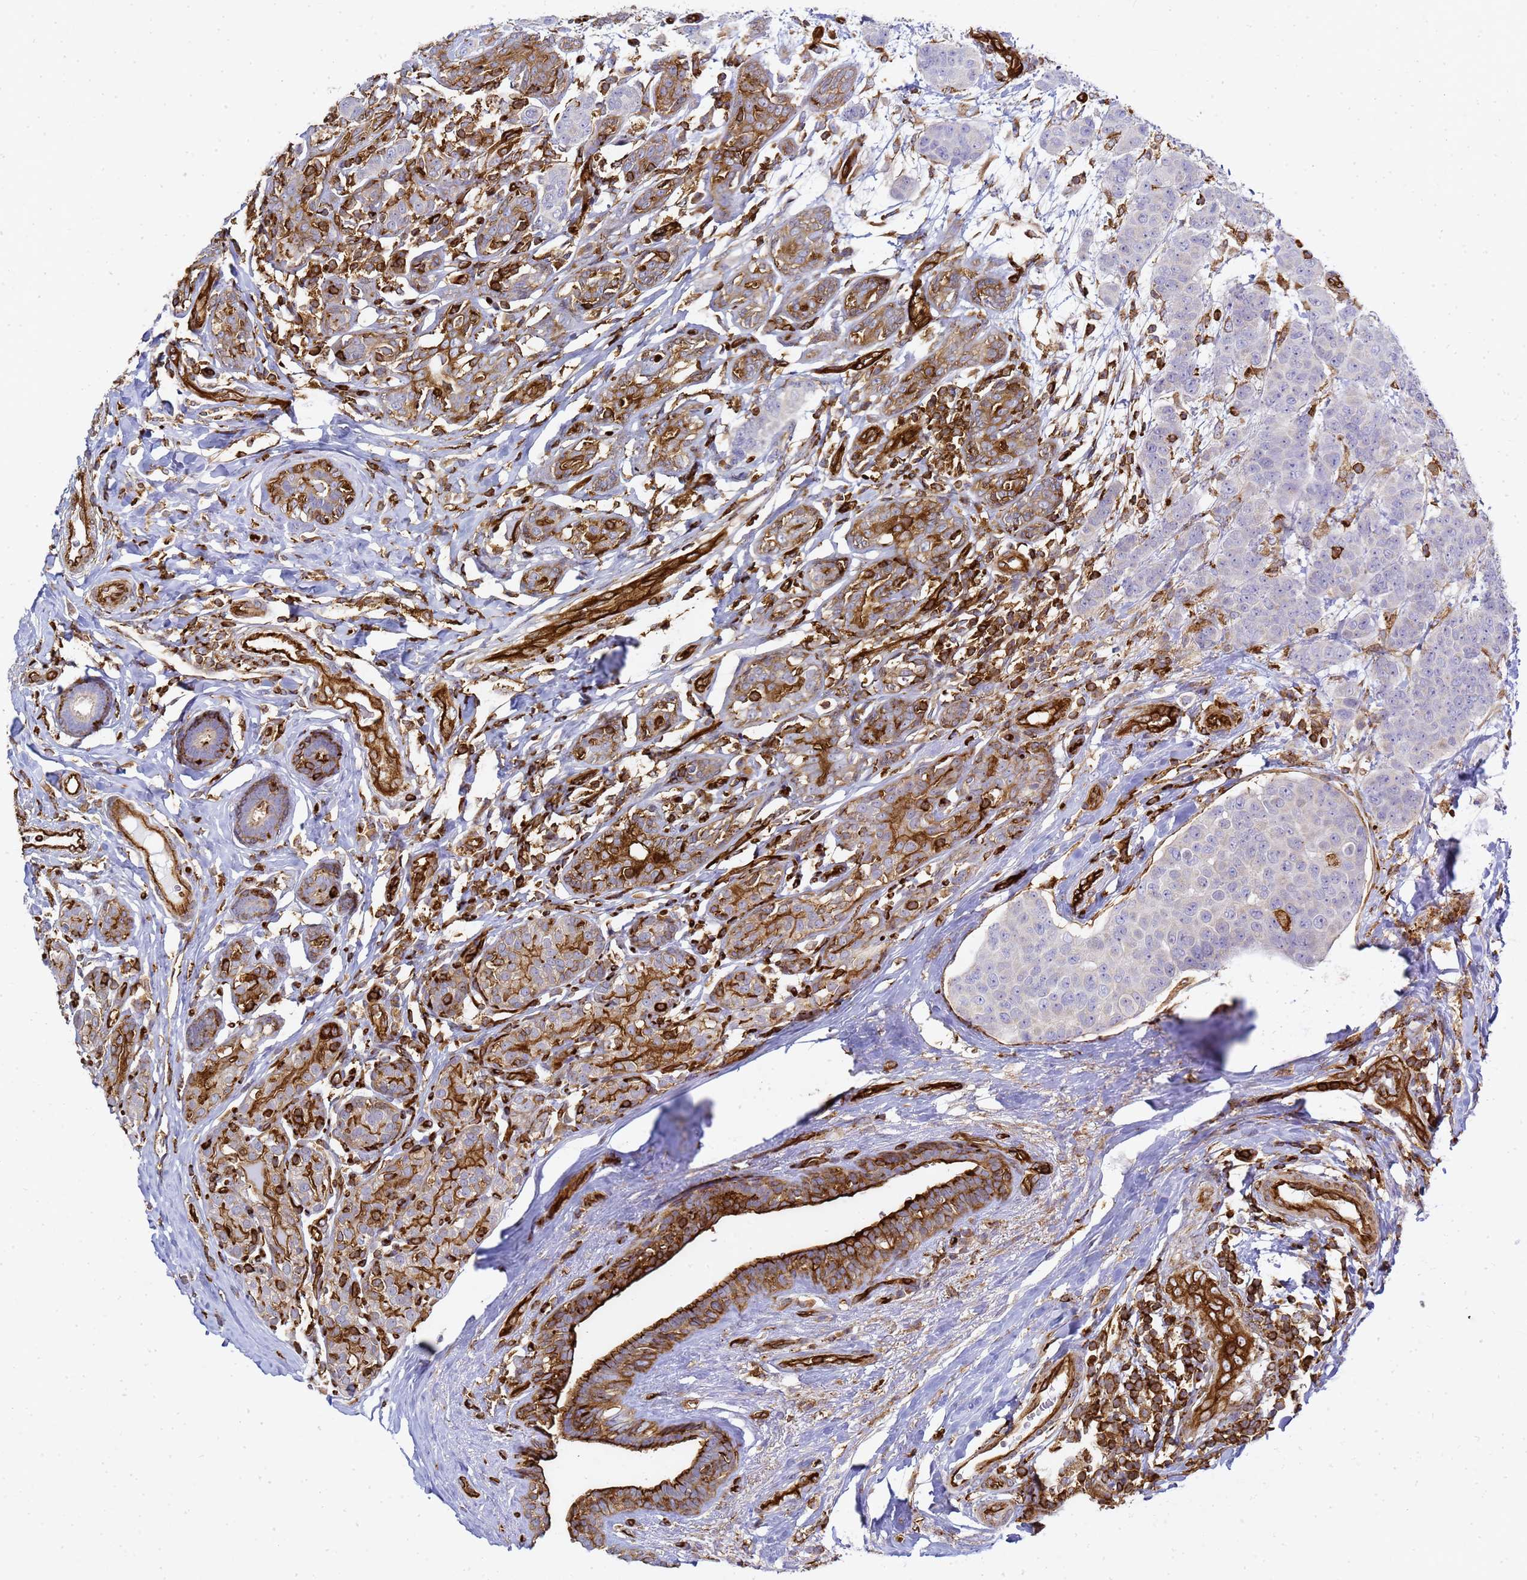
{"staining": {"intensity": "negative", "quantity": "none", "location": "none"}, "tissue": "breast cancer", "cell_type": "Tumor cells", "image_type": "cancer", "snomed": [{"axis": "morphology", "description": "Duct carcinoma"}, {"axis": "topography", "description": "Breast"}], "caption": "A histopathology image of human breast cancer (infiltrating ductal carcinoma) is negative for staining in tumor cells.", "gene": "ZBTB8OS", "patient": {"sex": "female", "age": 40}}